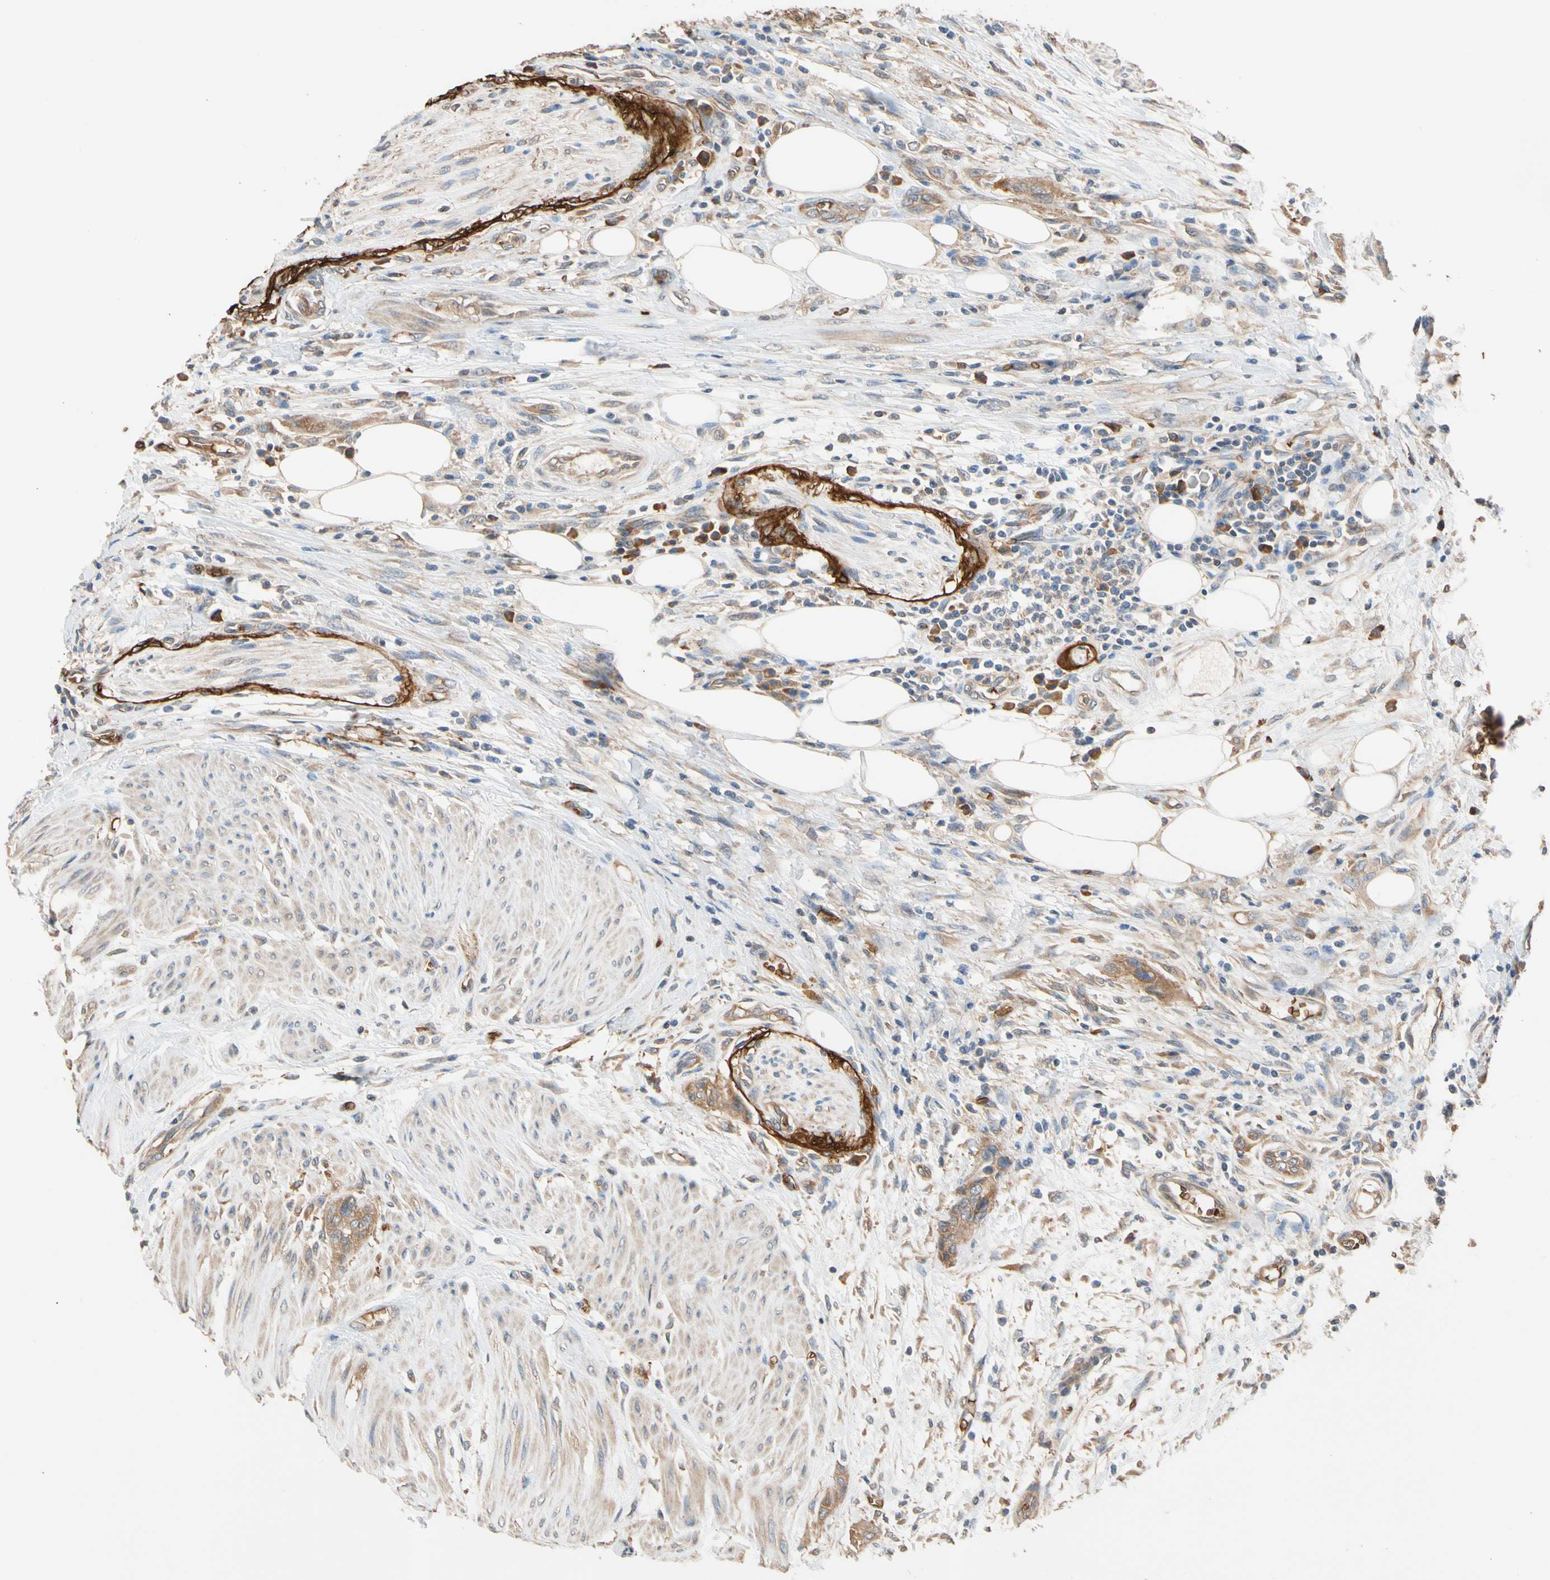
{"staining": {"intensity": "moderate", "quantity": ">75%", "location": "cytoplasmic/membranous"}, "tissue": "urothelial cancer", "cell_type": "Tumor cells", "image_type": "cancer", "snomed": [{"axis": "morphology", "description": "Urothelial carcinoma, High grade"}, {"axis": "topography", "description": "Urinary bladder"}], "caption": "Approximately >75% of tumor cells in human urothelial carcinoma (high-grade) show moderate cytoplasmic/membranous protein staining as visualized by brown immunohistochemical staining.", "gene": "RIOK2", "patient": {"sex": "male", "age": 35}}